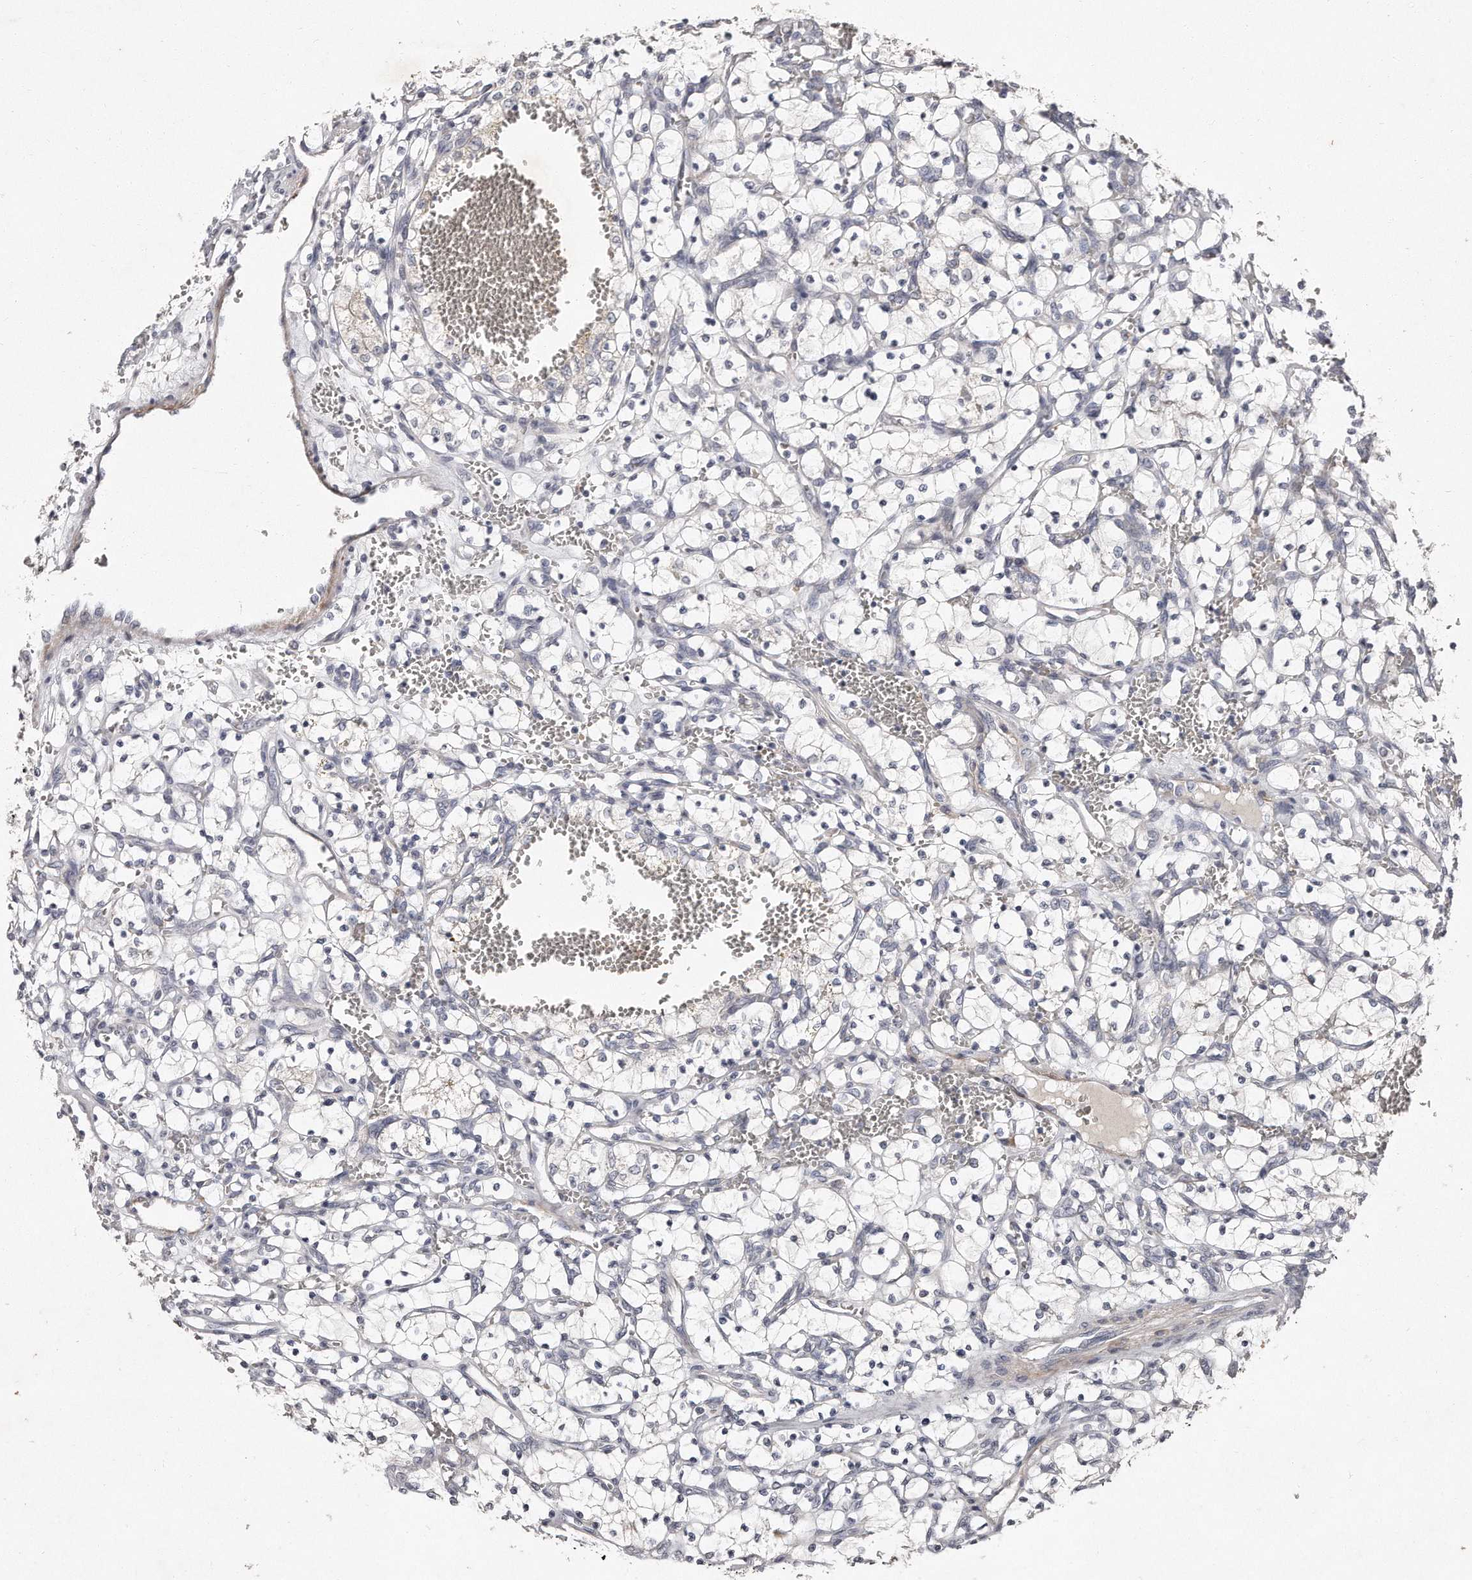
{"staining": {"intensity": "negative", "quantity": "none", "location": "none"}, "tissue": "renal cancer", "cell_type": "Tumor cells", "image_type": "cancer", "snomed": [{"axis": "morphology", "description": "Adenocarcinoma, NOS"}, {"axis": "topography", "description": "Kidney"}], "caption": "Tumor cells show no significant expression in renal cancer. The staining is performed using DAB brown chromogen with nuclei counter-stained in using hematoxylin.", "gene": "TECR", "patient": {"sex": "female", "age": 69}}